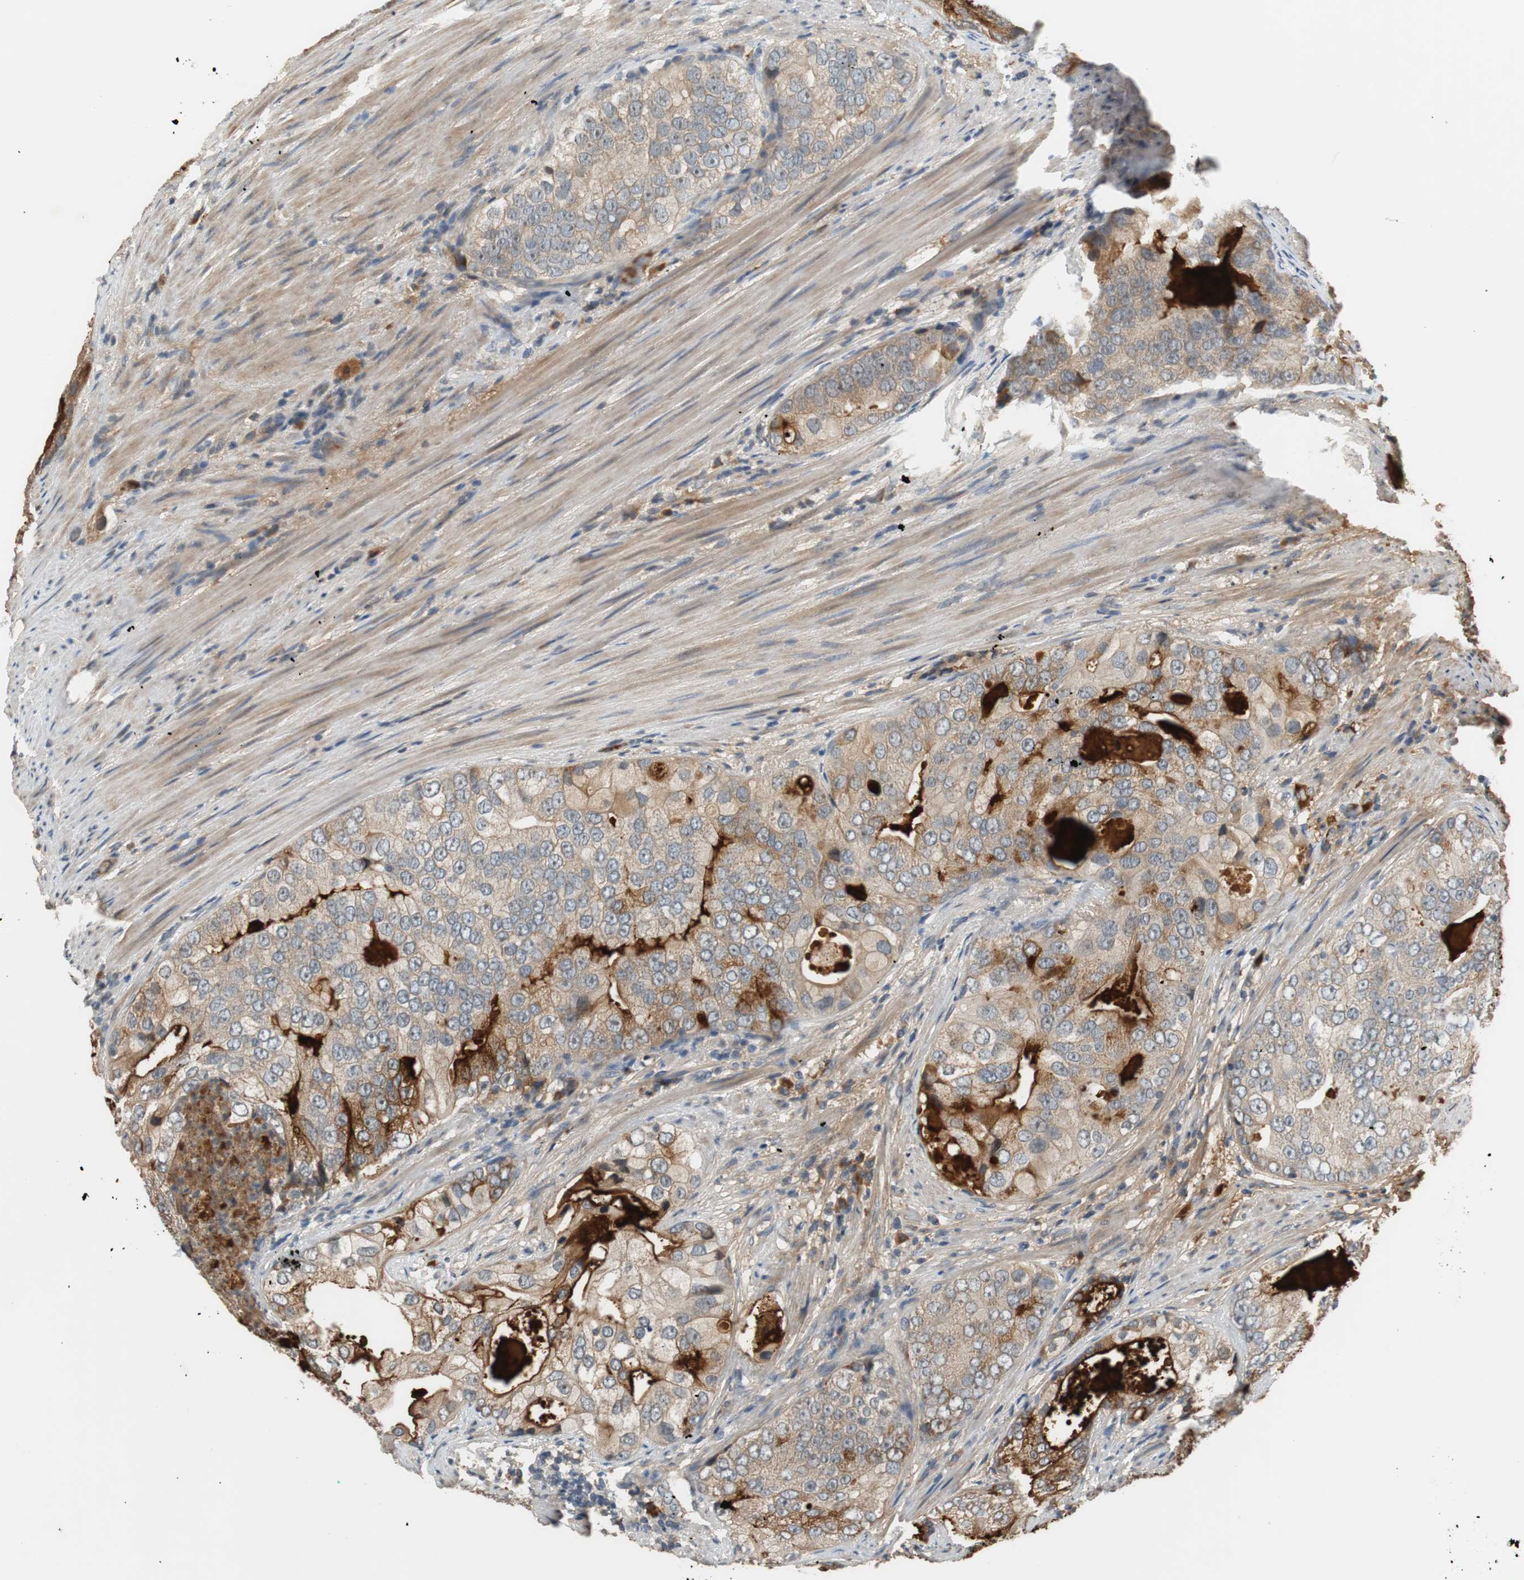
{"staining": {"intensity": "moderate", "quantity": "25%-75%", "location": "cytoplasmic/membranous"}, "tissue": "prostate cancer", "cell_type": "Tumor cells", "image_type": "cancer", "snomed": [{"axis": "morphology", "description": "Adenocarcinoma, High grade"}, {"axis": "topography", "description": "Prostate"}], "caption": "Immunohistochemical staining of human adenocarcinoma (high-grade) (prostate) displays medium levels of moderate cytoplasmic/membranous staining in approximately 25%-75% of tumor cells.", "gene": "C4A", "patient": {"sex": "male", "age": 66}}